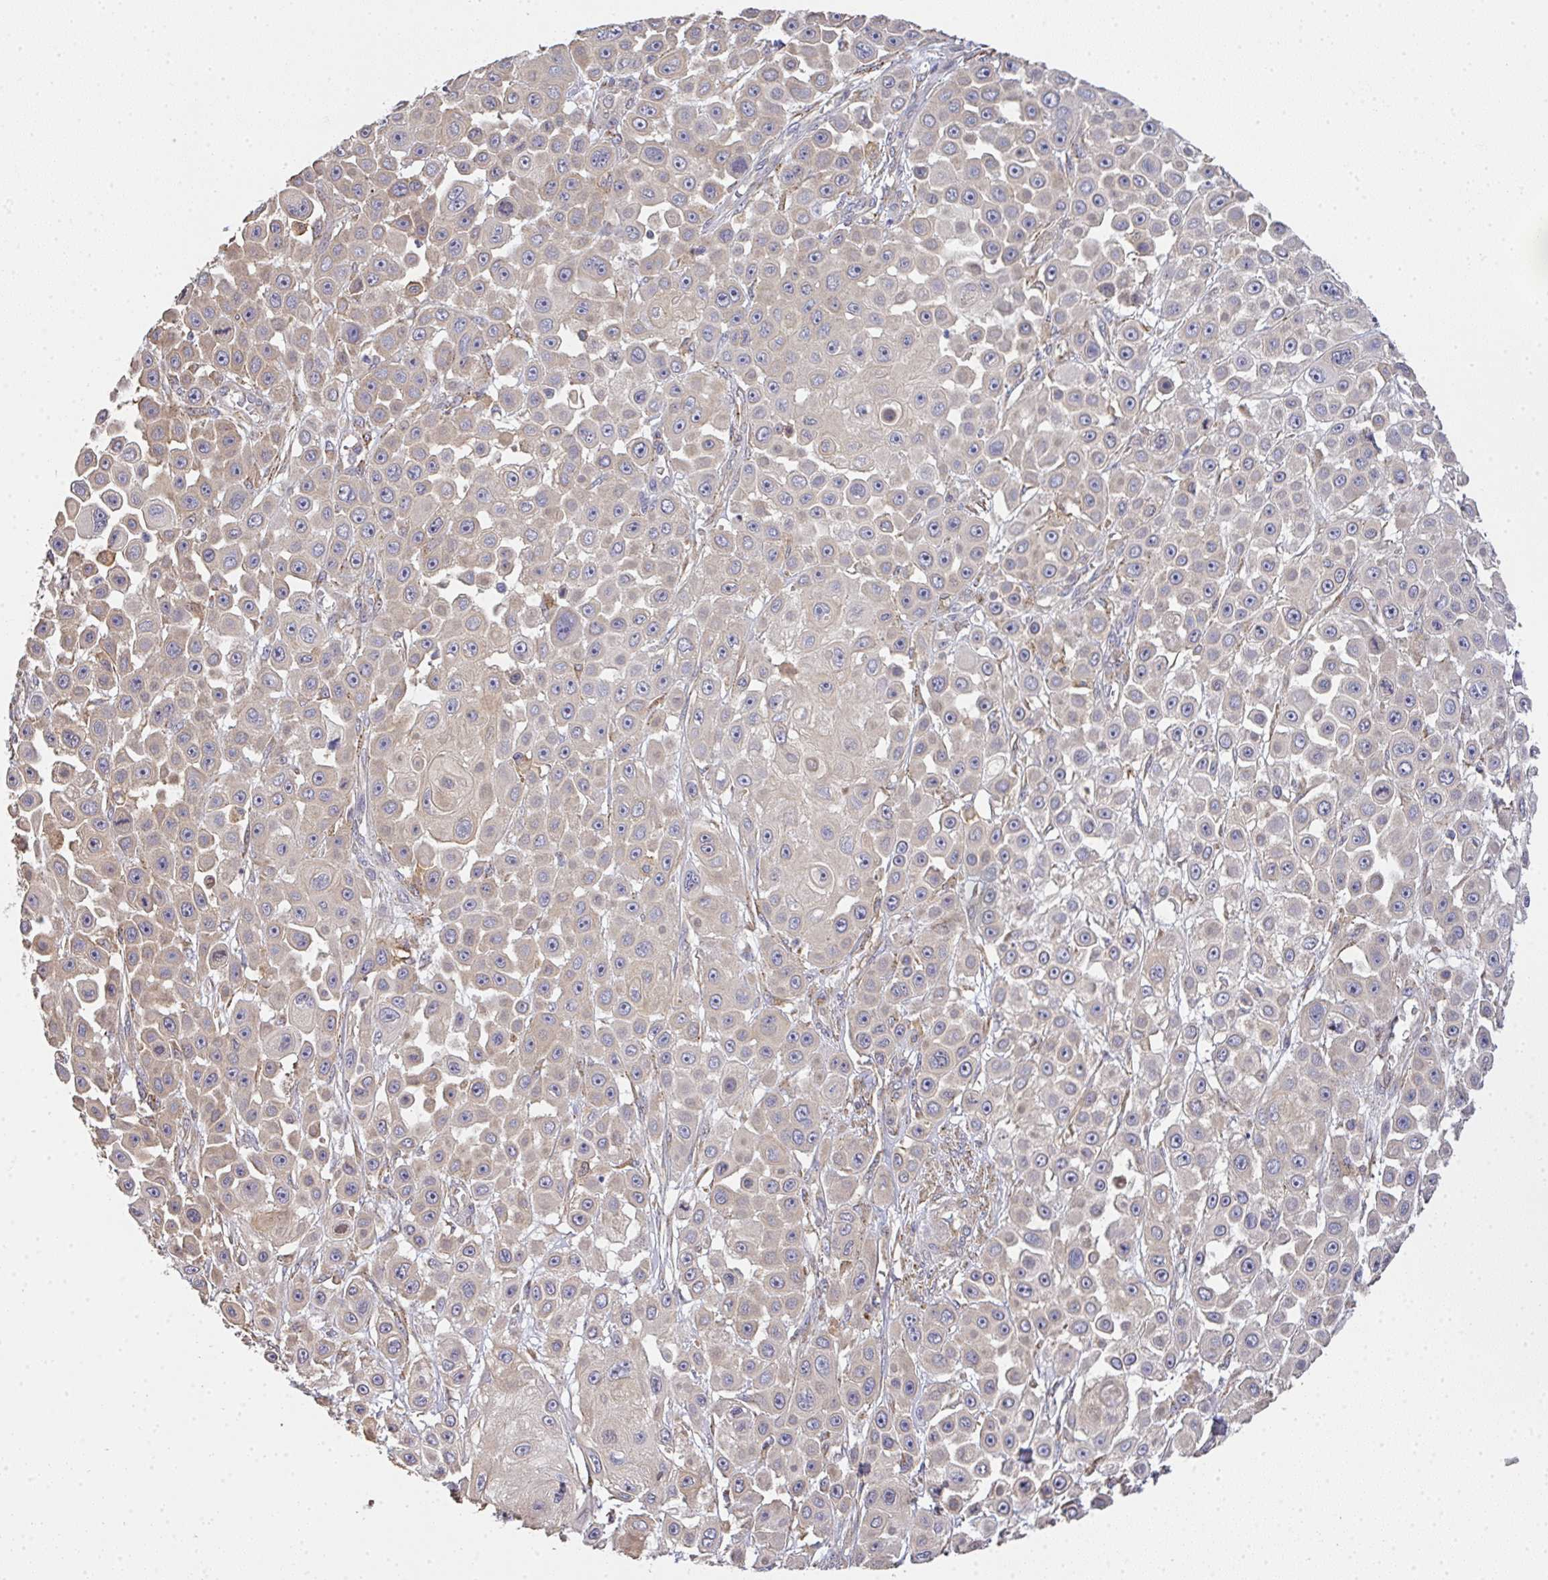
{"staining": {"intensity": "negative", "quantity": "none", "location": "none"}, "tissue": "skin cancer", "cell_type": "Tumor cells", "image_type": "cancer", "snomed": [{"axis": "morphology", "description": "Squamous cell carcinoma, NOS"}, {"axis": "topography", "description": "Skin"}], "caption": "Immunohistochemical staining of human skin cancer displays no significant positivity in tumor cells.", "gene": "EEF1AKMT1", "patient": {"sex": "male", "age": 67}}